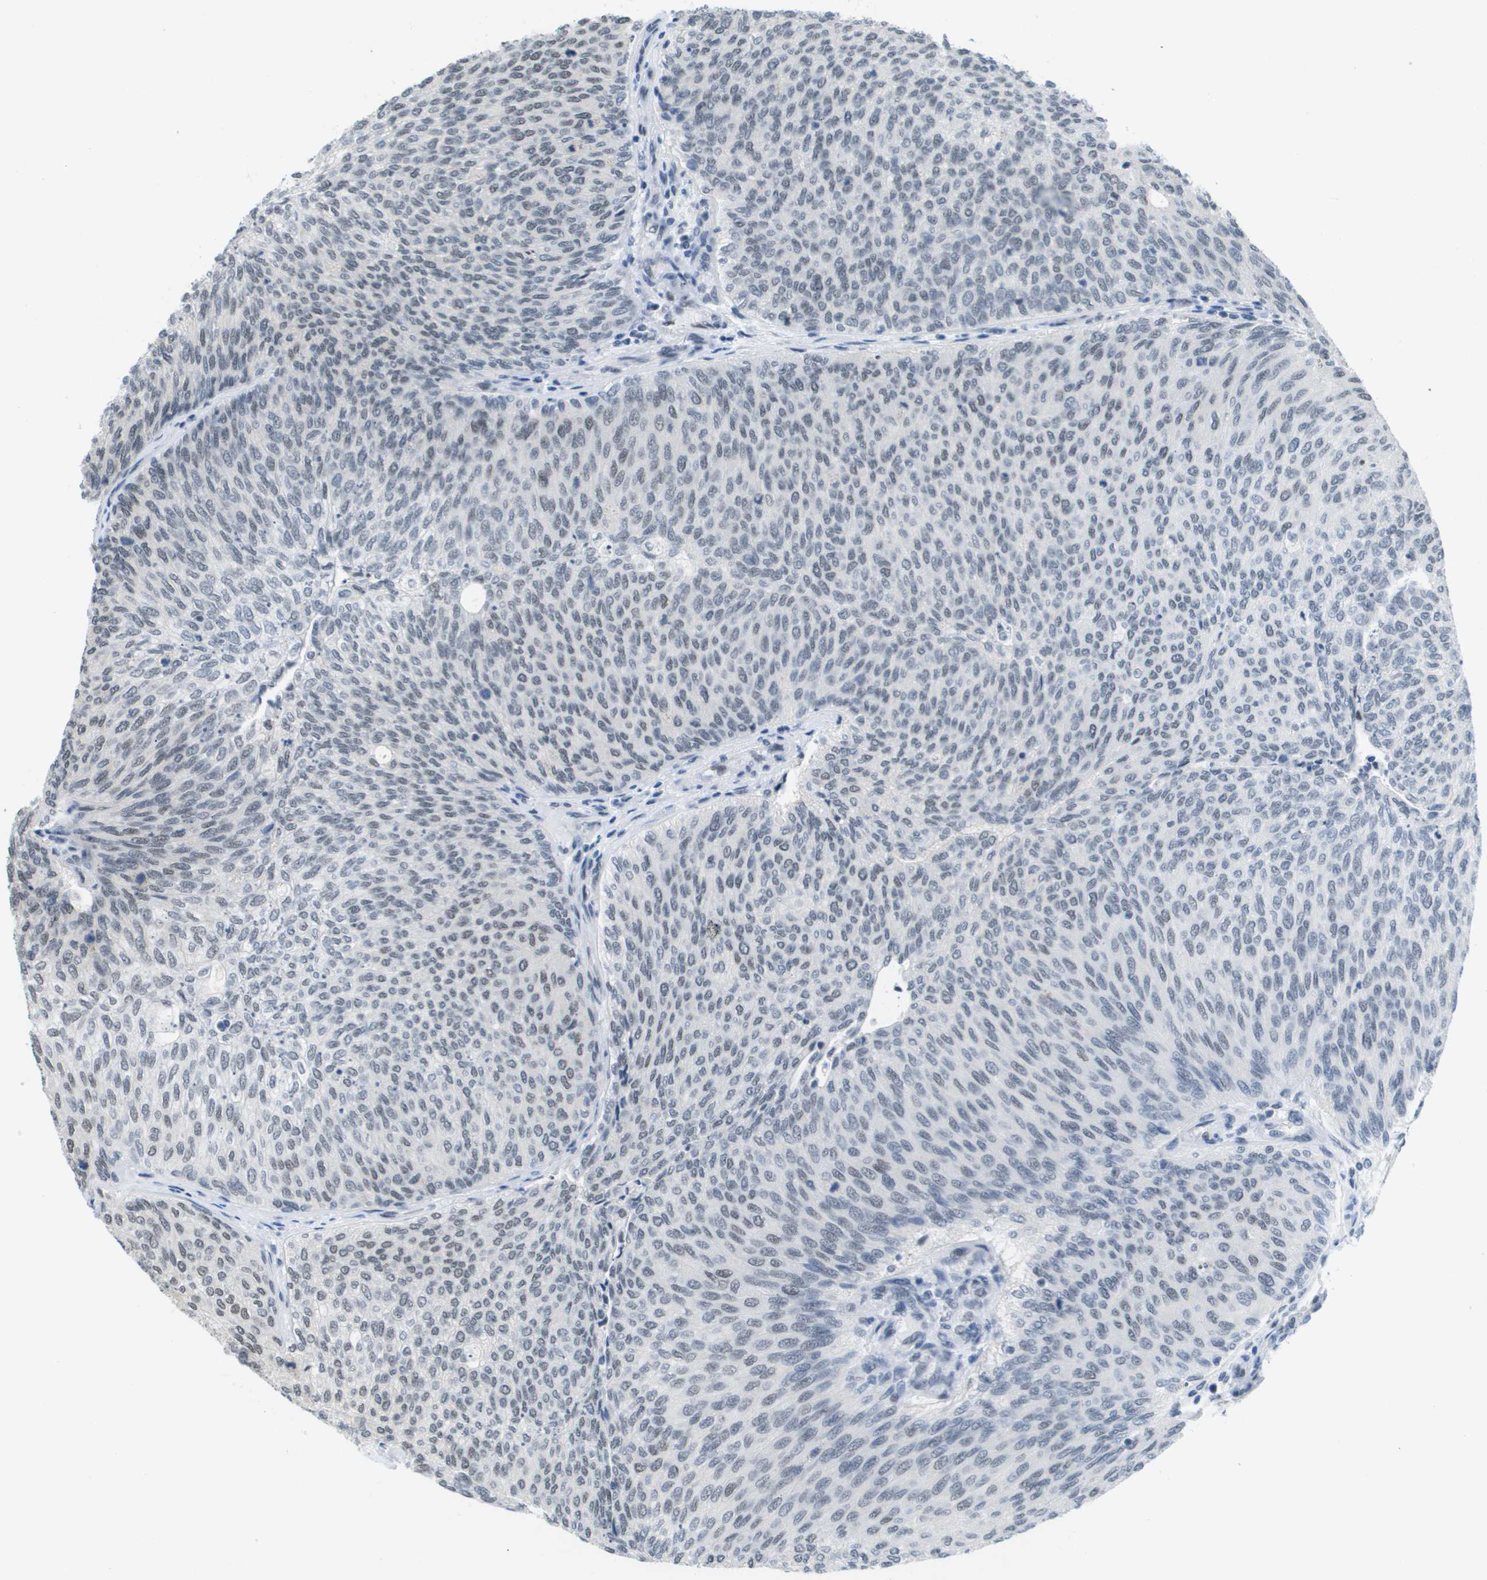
{"staining": {"intensity": "negative", "quantity": "none", "location": "none"}, "tissue": "urothelial cancer", "cell_type": "Tumor cells", "image_type": "cancer", "snomed": [{"axis": "morphology", "description": "Urothelial carcinoma, Low grade"}, {"axis": "topography", "description": "Urinary bladder"}], "caption": "Immunohistochemistry (IHC) image of neoplastic tissue: low-grade urothelial carcinoma stained with DAB (3,3'-diaminobenzidine) reveals no significant protein expression in tumor cells.", "gene": "ISY1", "patient": {"sex": "female", "age": 79}}